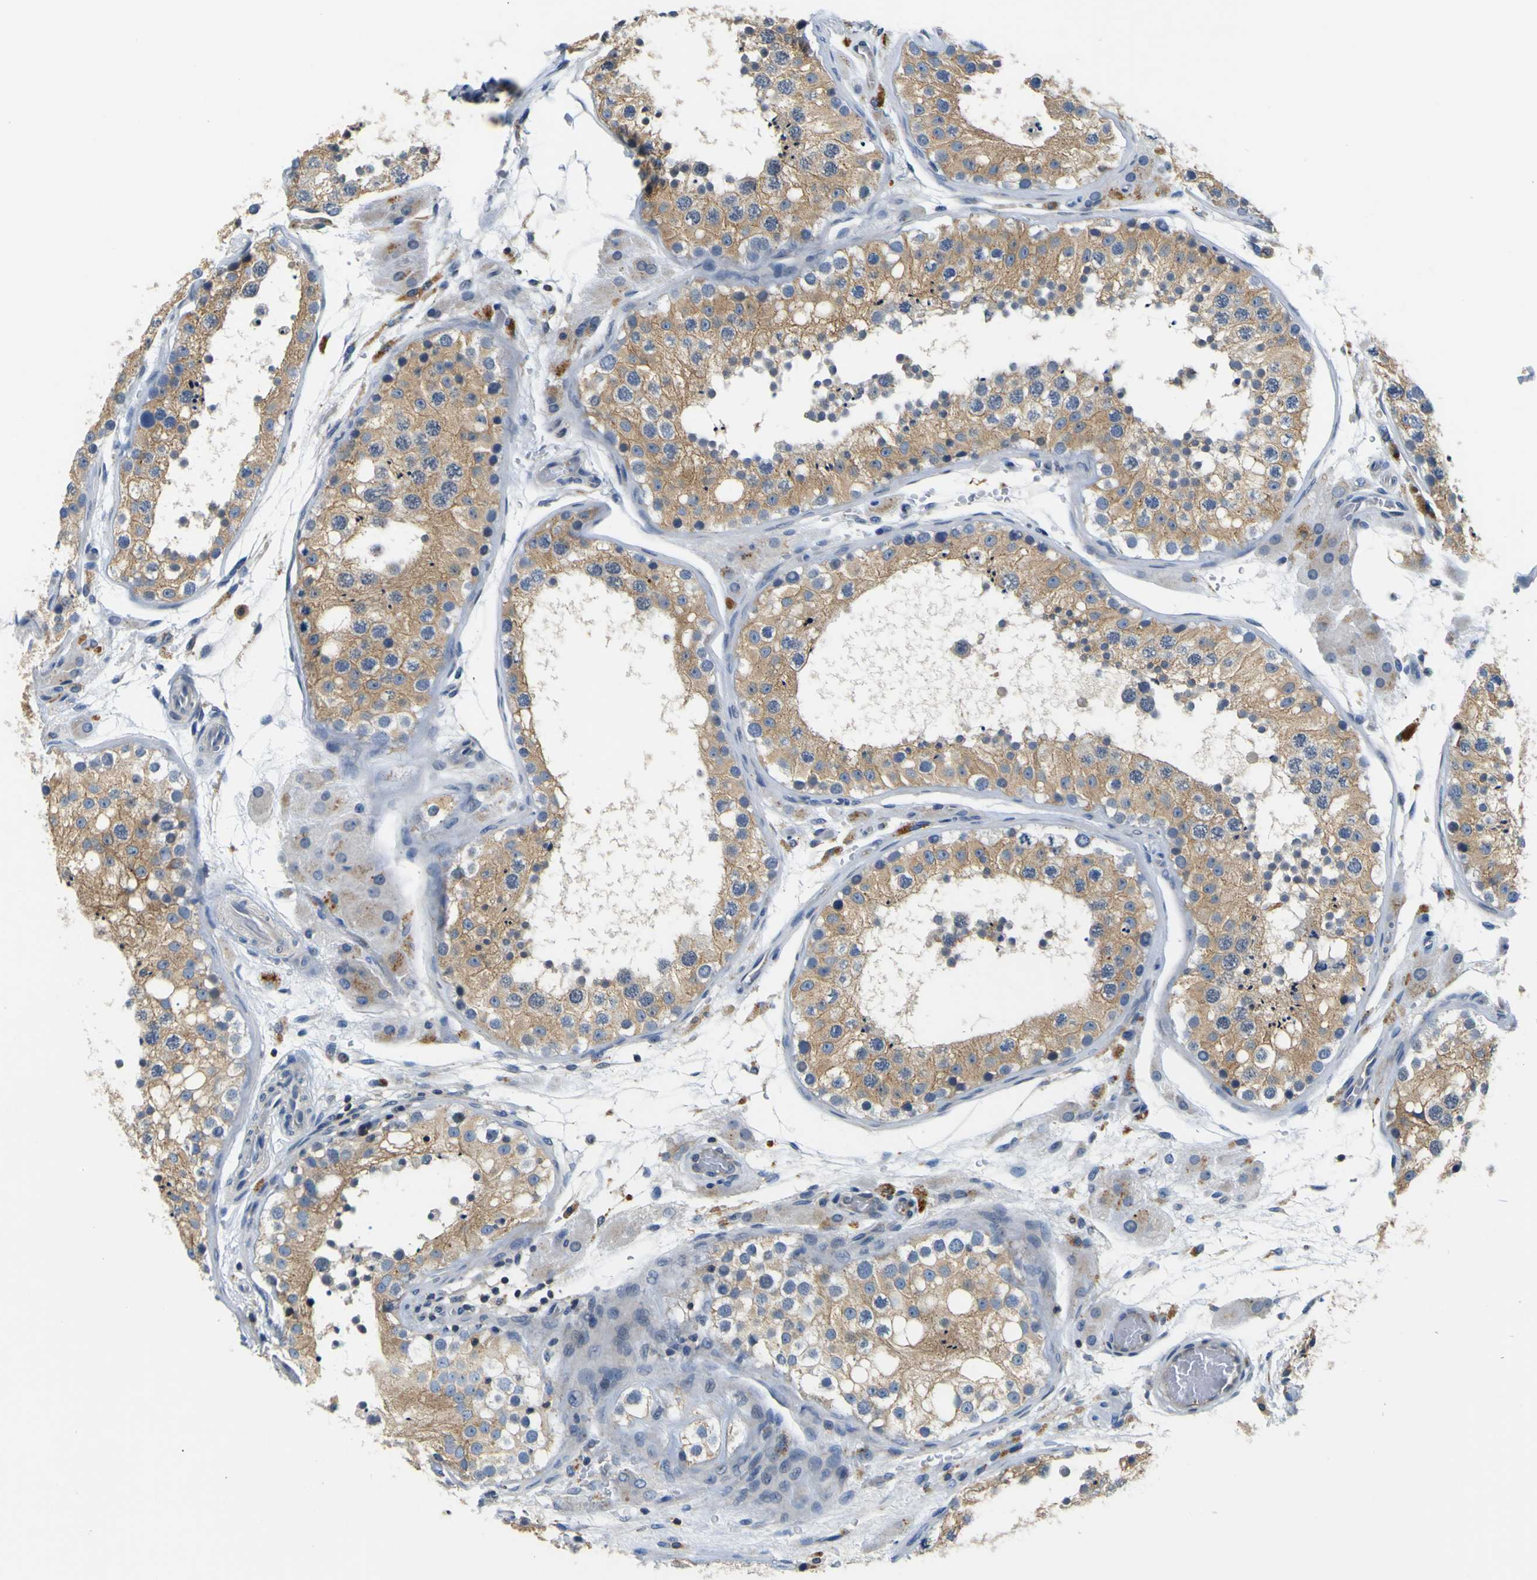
{"staining": {"intensity": "moderate", "quantity": ">75%", "location": "cytoplasmic/membranous"}, "tissue": "testis", "cell_type": "Cells in seminiferous ducts", "image_type": "normal", "snomed": [{"axis": "morphology", "description": "Normal tissue, NOS"}, {"axis": "topography", "description": "Testis"}], "caption": "Normal testis displays moderate cytoplasmic/membranous expression in about >75% of cells in seminiferous ducts, visualized by immunohistochemistry. Nuclei are stained in blue.", "gene": "TNIK", "patient": {"sex": "male", "age": 26}}